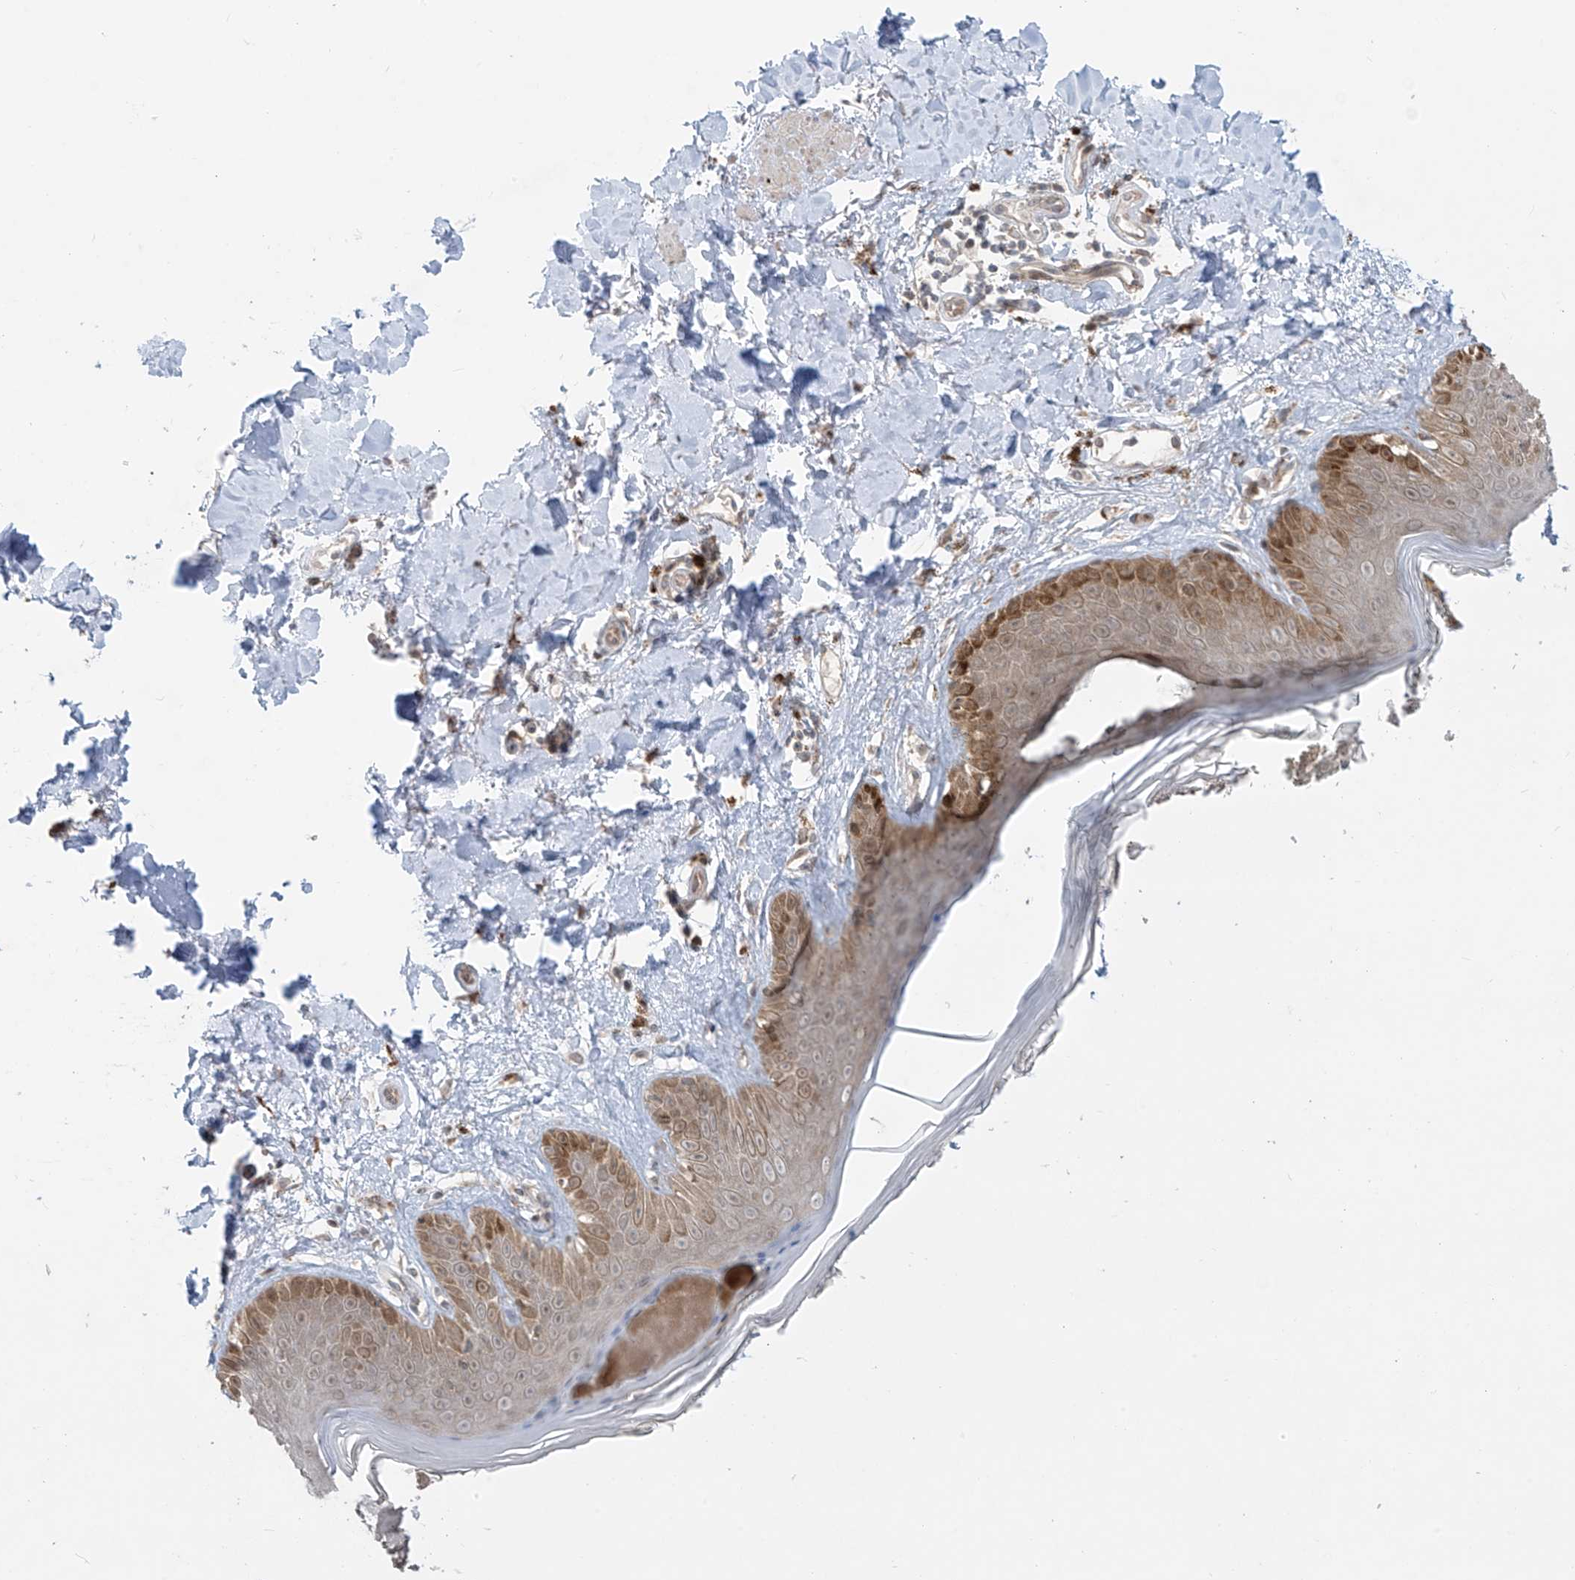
{"staining": {"intensity": "moderate", "quantity": "25%-75%", "location": "cytoplasmic/membranous"}, "tissue": "skin", "cell_type": "Fibroblasts", "image_type": "normal", "snomed": [{"axis": "morphology", "description": "Normal tissue, NOS"}, {"axis": "topography", "description": "Skin"}], "caption": "Skin stained with DAB (3,3'-diaminobenzidine) immunohistochemistry reveals medium levels of moderate cytoplasmic/membranous expression in about 25%-75% of fibroblasts.", "gene": "PPAT", "patient": {"sex": "female", "age": 64}}